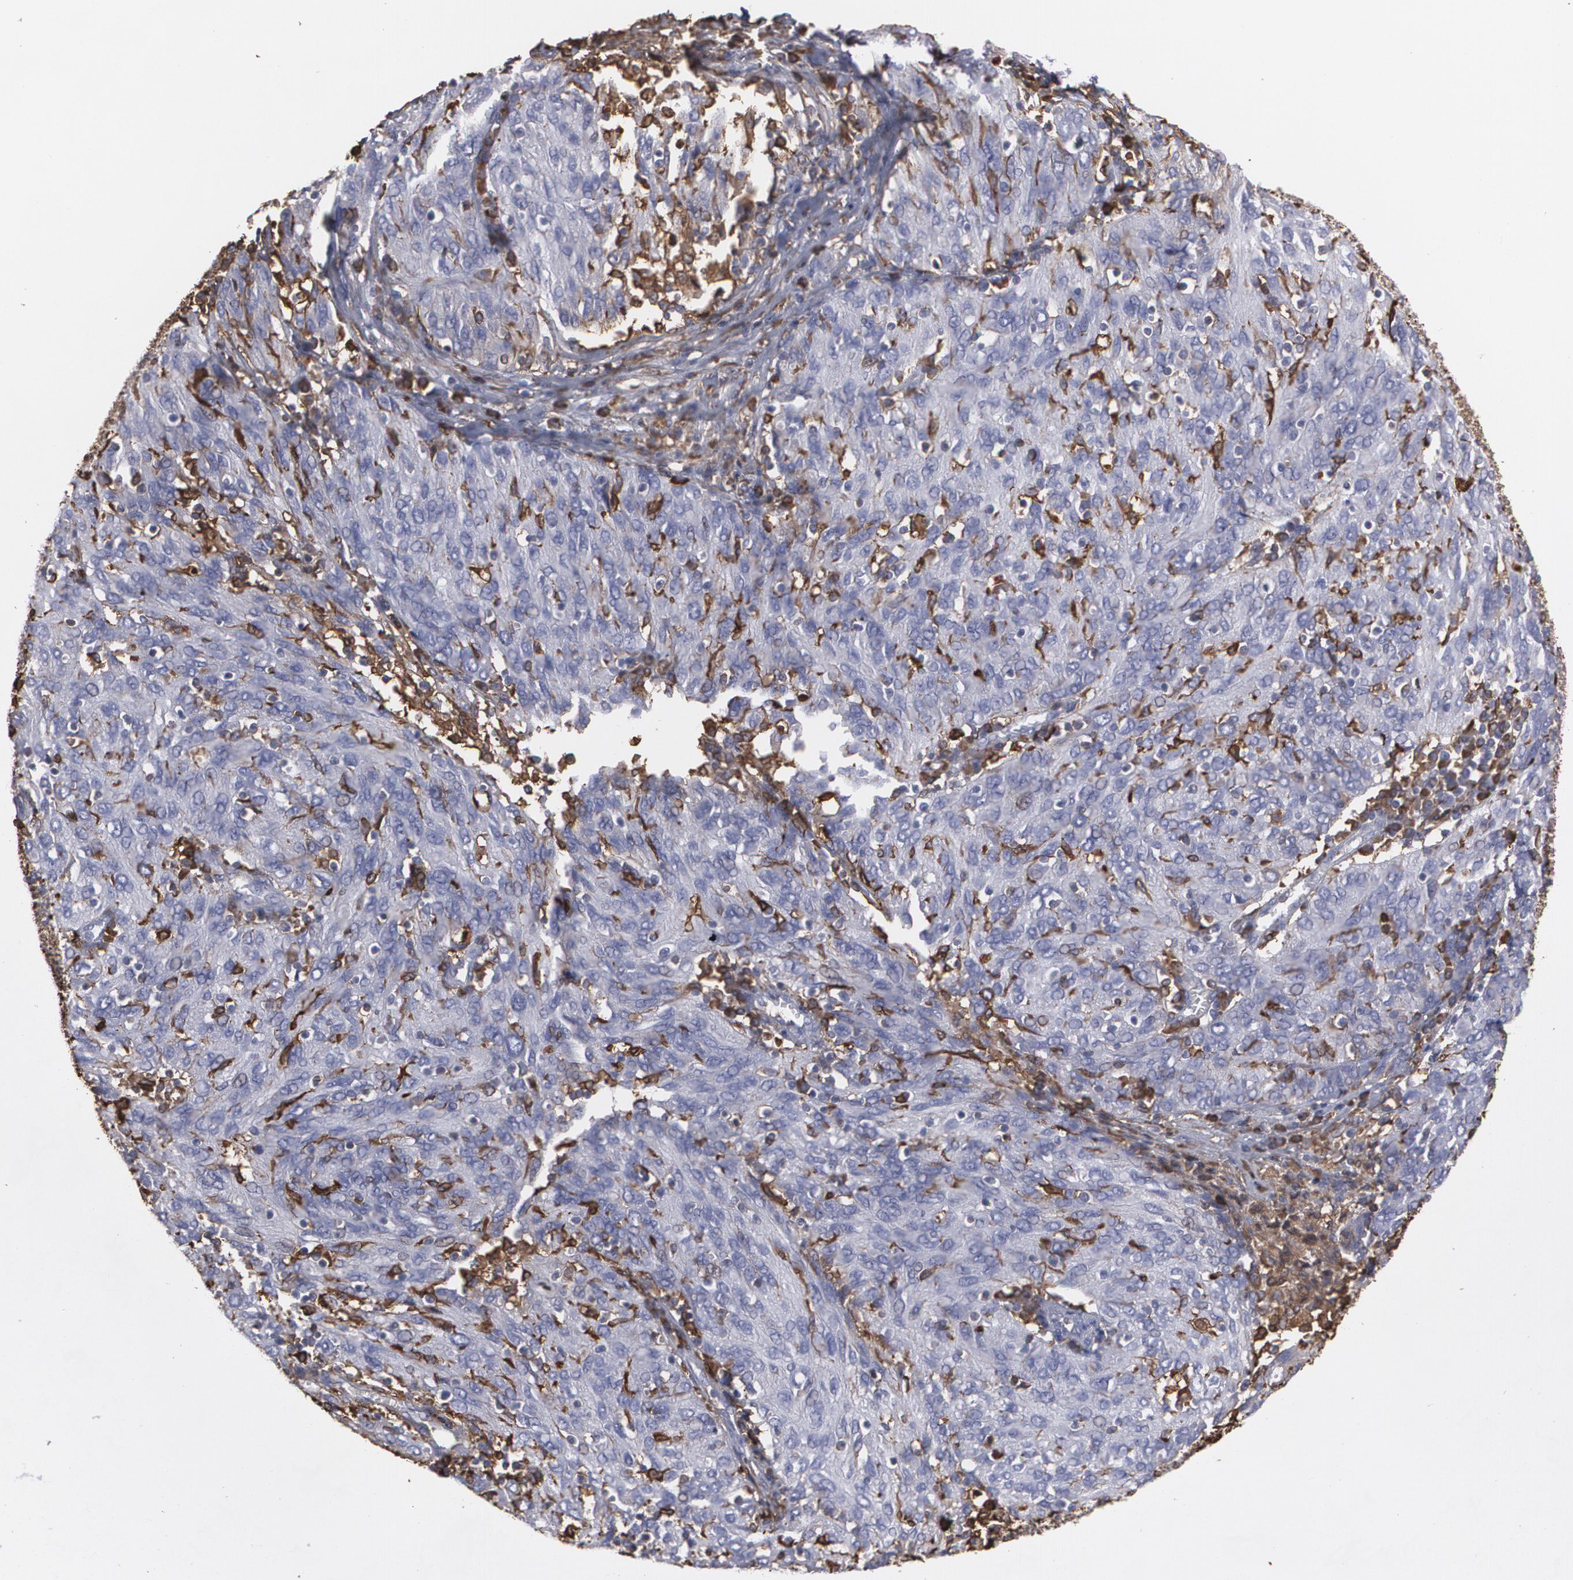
{"staining": {"intensity": "negative", "quantity": "none", "location": "none"}, "tissue": "ovarian cancer", "cell_type": "Tumor cells", "image_type": "cancer", "snomed": [{"axis": "morphology", "description": "Carcinoma, endometroid"}, {"axis": "topography", "description": "Ovary"}], "caption": "Immunohistochemistry (IHC) photomicrograph of neoplastic tissue: human ovarian cancer (endometroid carcinoma) stained with DAB (3,3'-diaminobenzidine) shows no significant protein staining in tumor cells.", "gene": "ODC1", "patient": {"sex": "female", "age": 50}}